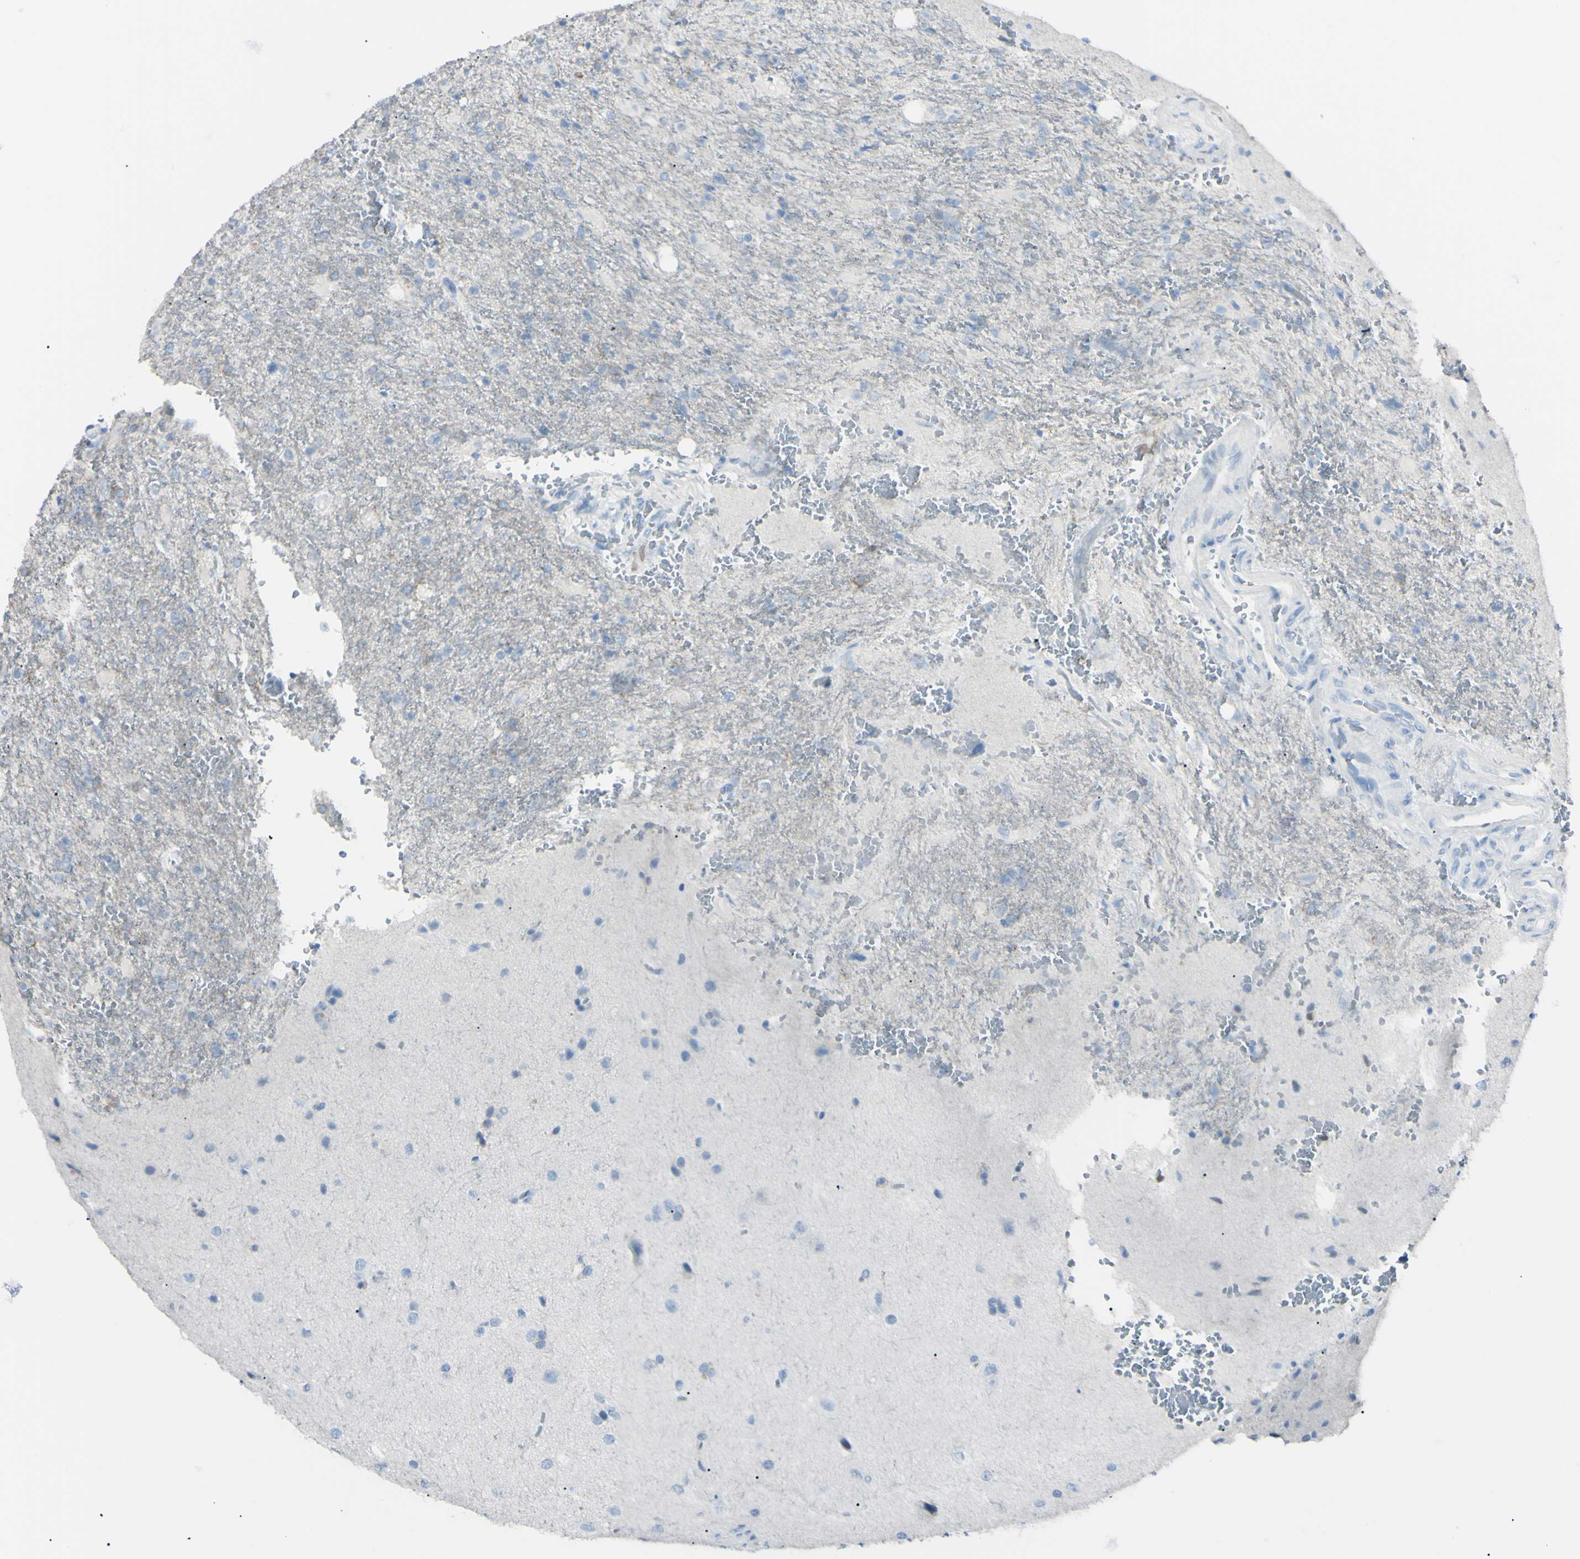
{"staining": {"intensity": "negative", "quantity": "none", "location": "none"}, "tissue": "glioma", "cell_type": "Tumor cells", "image_type": "cancer", "snomed": [{"axis": "morphology", "description": "Glioma, malignant, High grade"}, {"axis": "topography", "description": "Brain"}], "caption": "The image demonstrates no staining of tumor cells in malignant glioma (high-grade).", "gene": "FOLH1", "patient": {"sex": "male", "age": 71}}